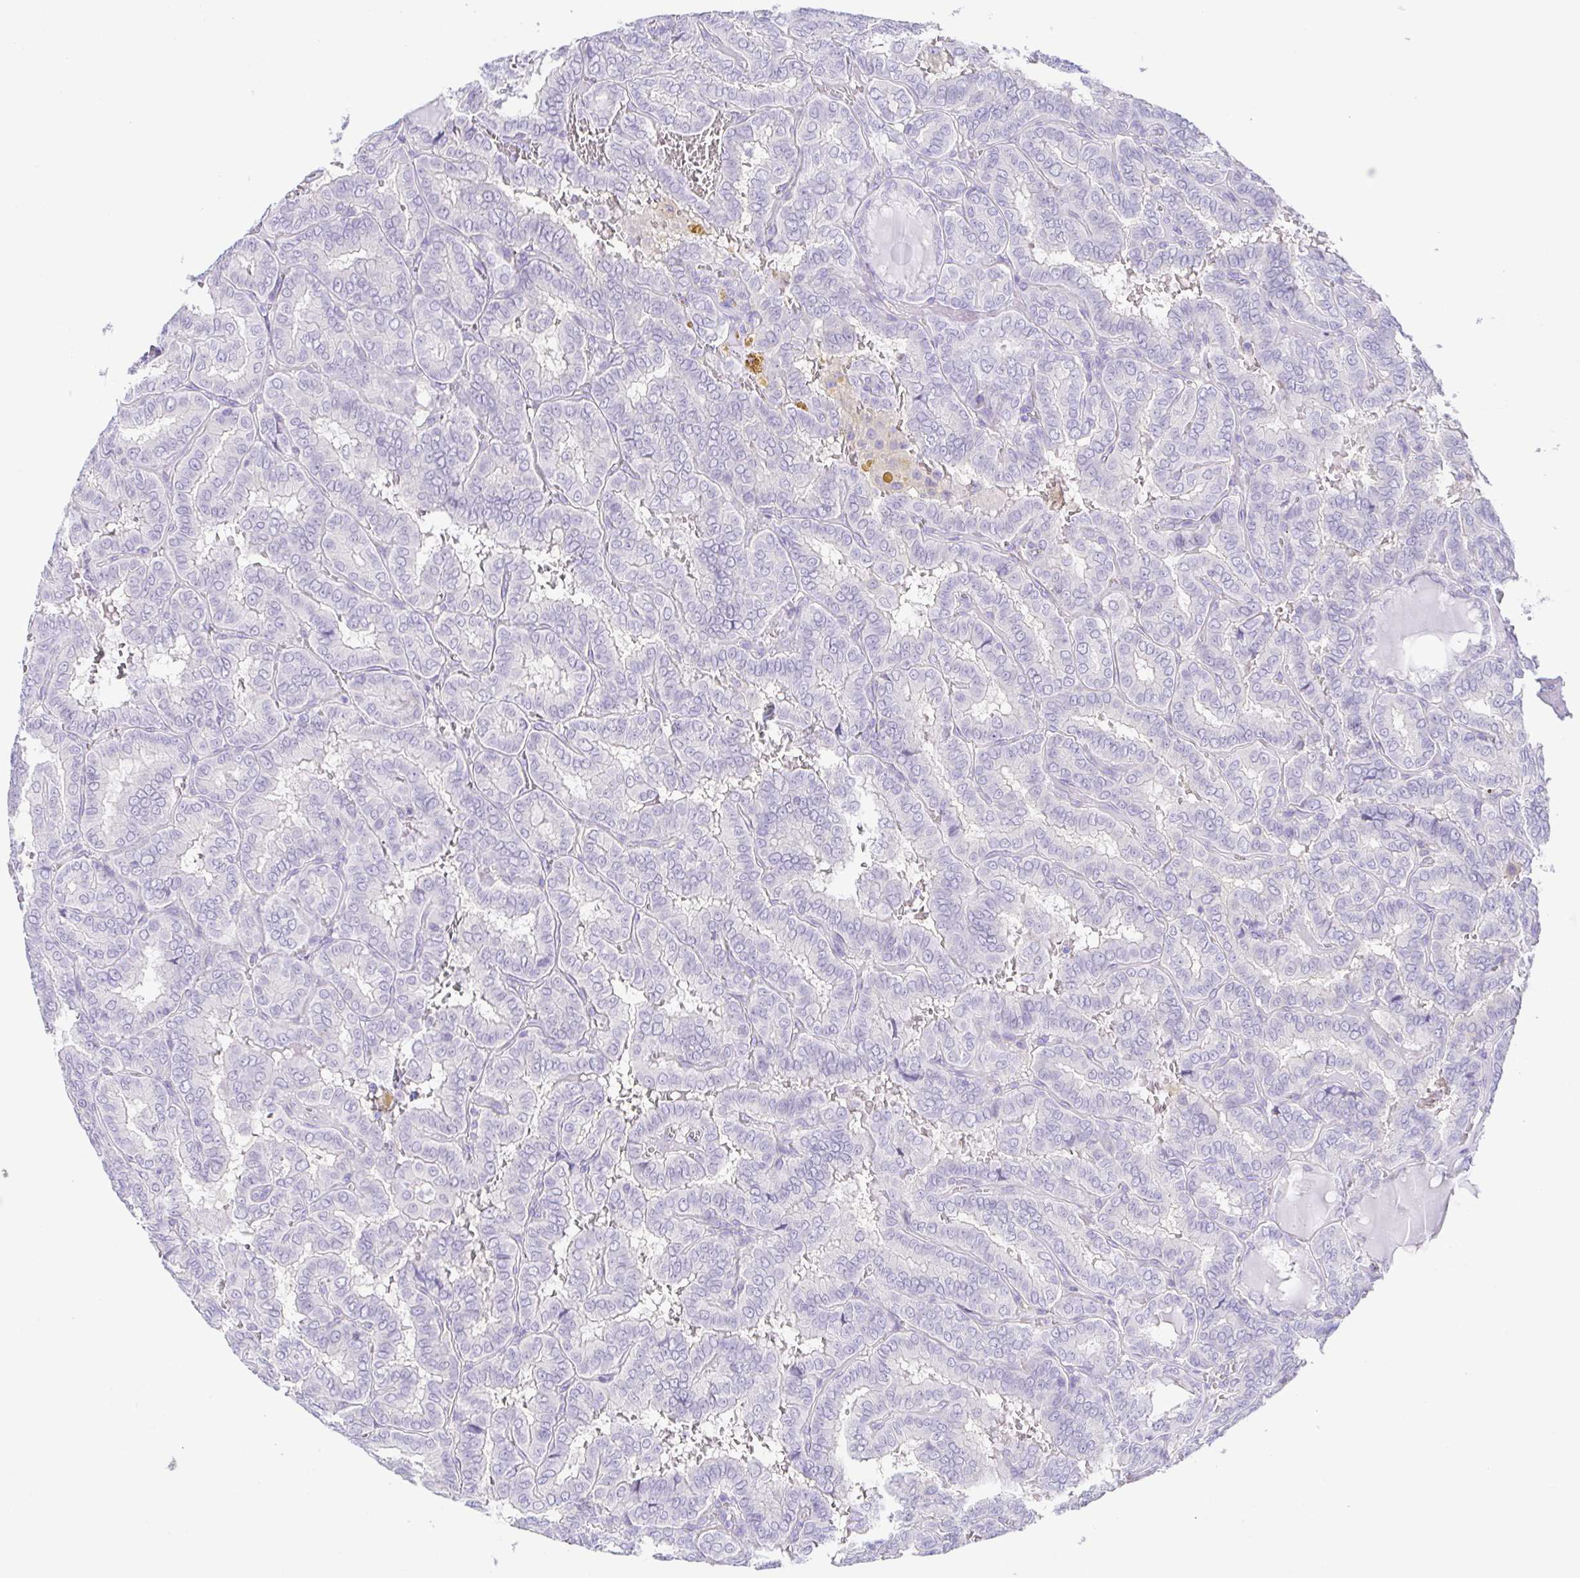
{"staining": {"intensity": "negative", "quantity": "none", "location": "none"}, "tissue": "thyroid cancer", "cell_type": "Tumor cells", "image_type": "cancer", "snomed": [{"axis": "morphology", "description": "Papillary adenocarcinoma, NOS"}, {"axis": "topography", "description": "Thyroid gland"}], "caption": "This is a histopathology image of immunohistochemistry (IHC) staining of papillary adenocarcinoma (thyroid), which shows no positivity in tumor cells. Brightfield microscopy of immunohistochemistry (IHC) stained with DAB (3,3'-diaminobenzidine) (brown) and hematoxylin (blue), captured at high magnification.", "gene": "KRTDAP", "patient": {"sex": "female", "age": 46}}